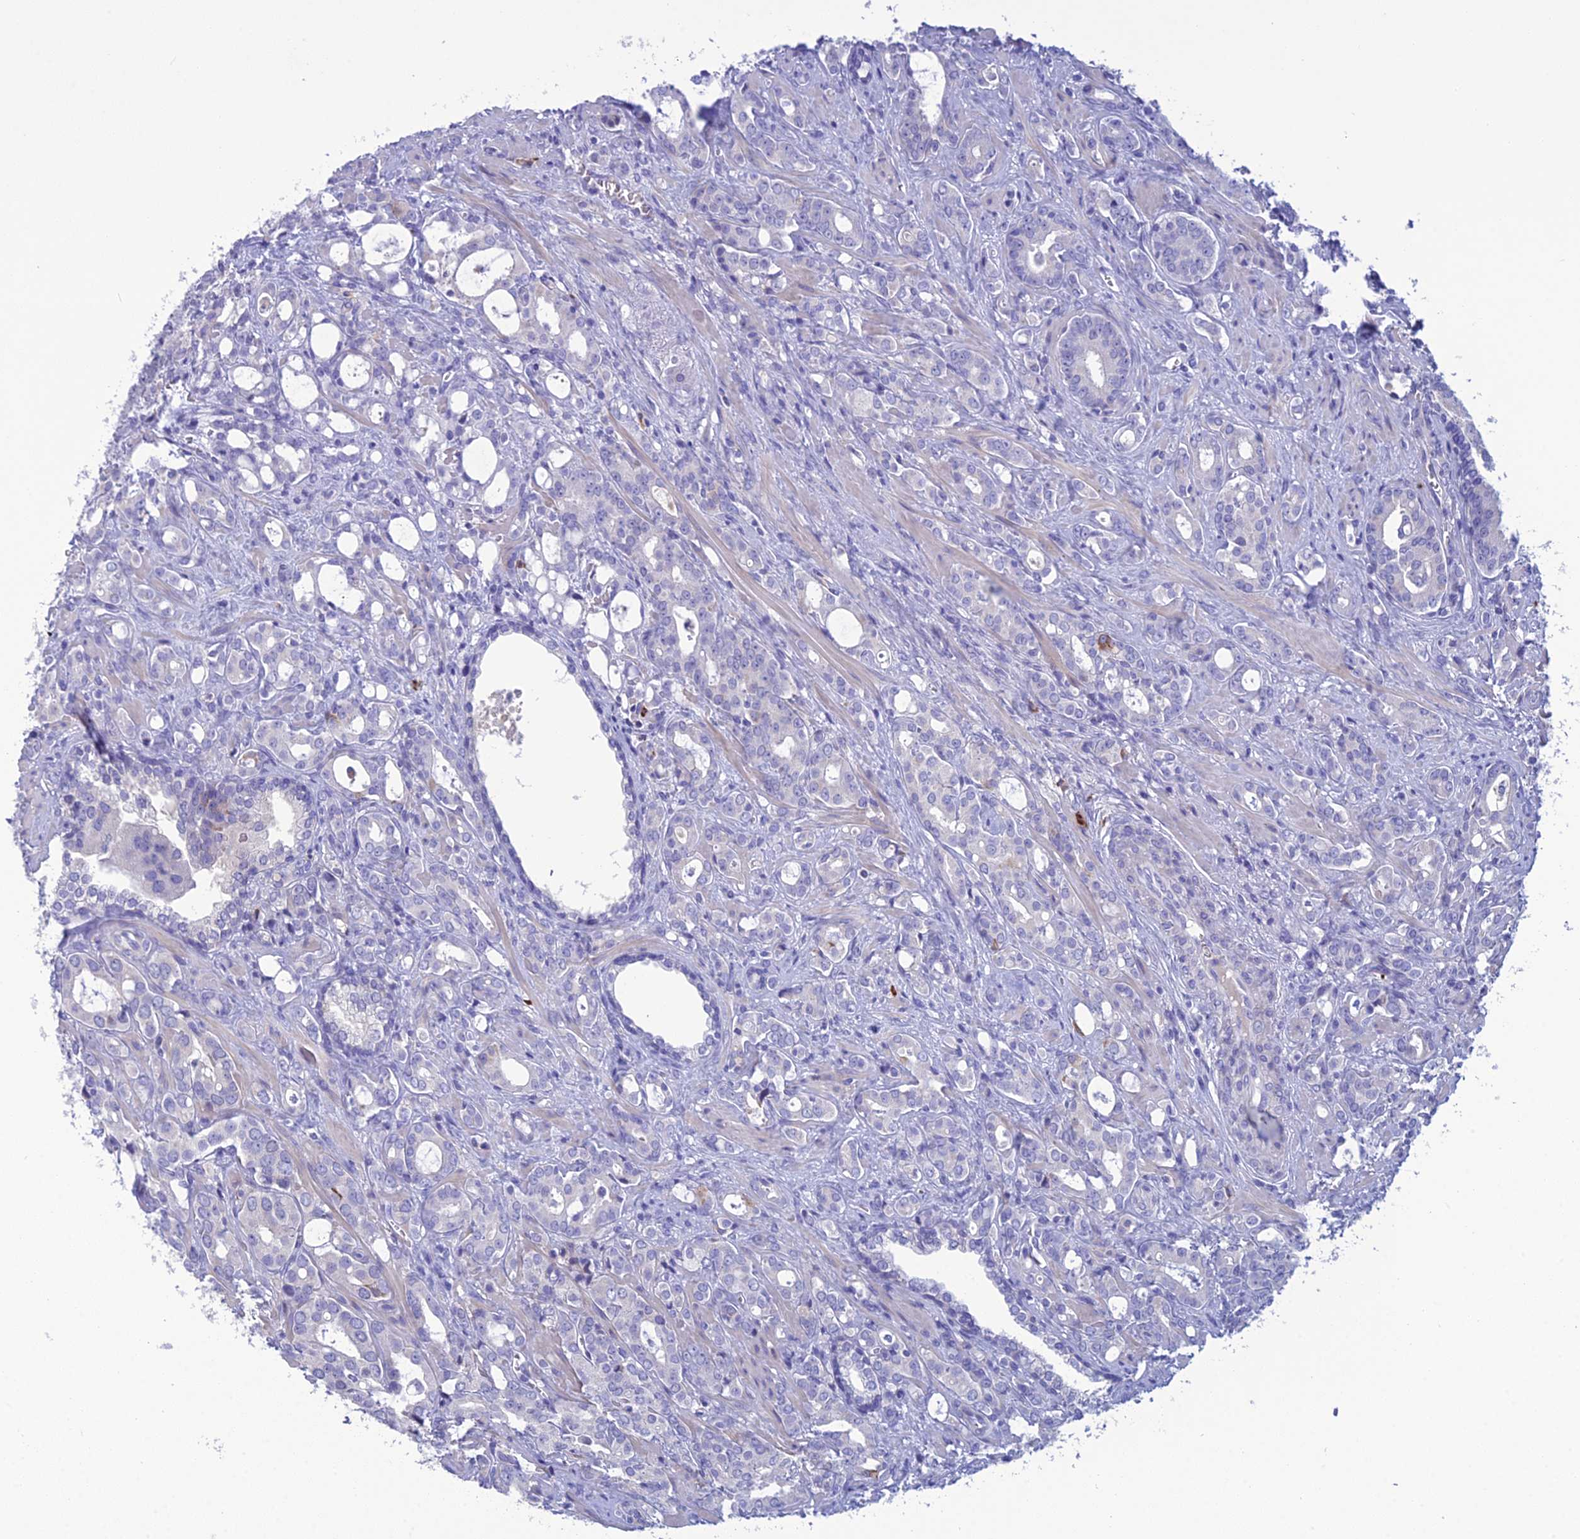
{"staining": {"intensity": "negative", "quantity": "none", "location": "none"}, "tissue": "prostate cancer", "cell_type": "Tumor cells", "image_type": "cancer", "snomed": [{"axis": "morphology", "description": "Adenocarcinoma, High grade"}, {"axis": "topography", "description": "Prostate"}], "caption": "An image of human adenocarcinoma (high-grade) (prostate) is negative for staining in tumor cells.", "gene": "CRB2", "patient": {"sex": "male", "age": 72}}